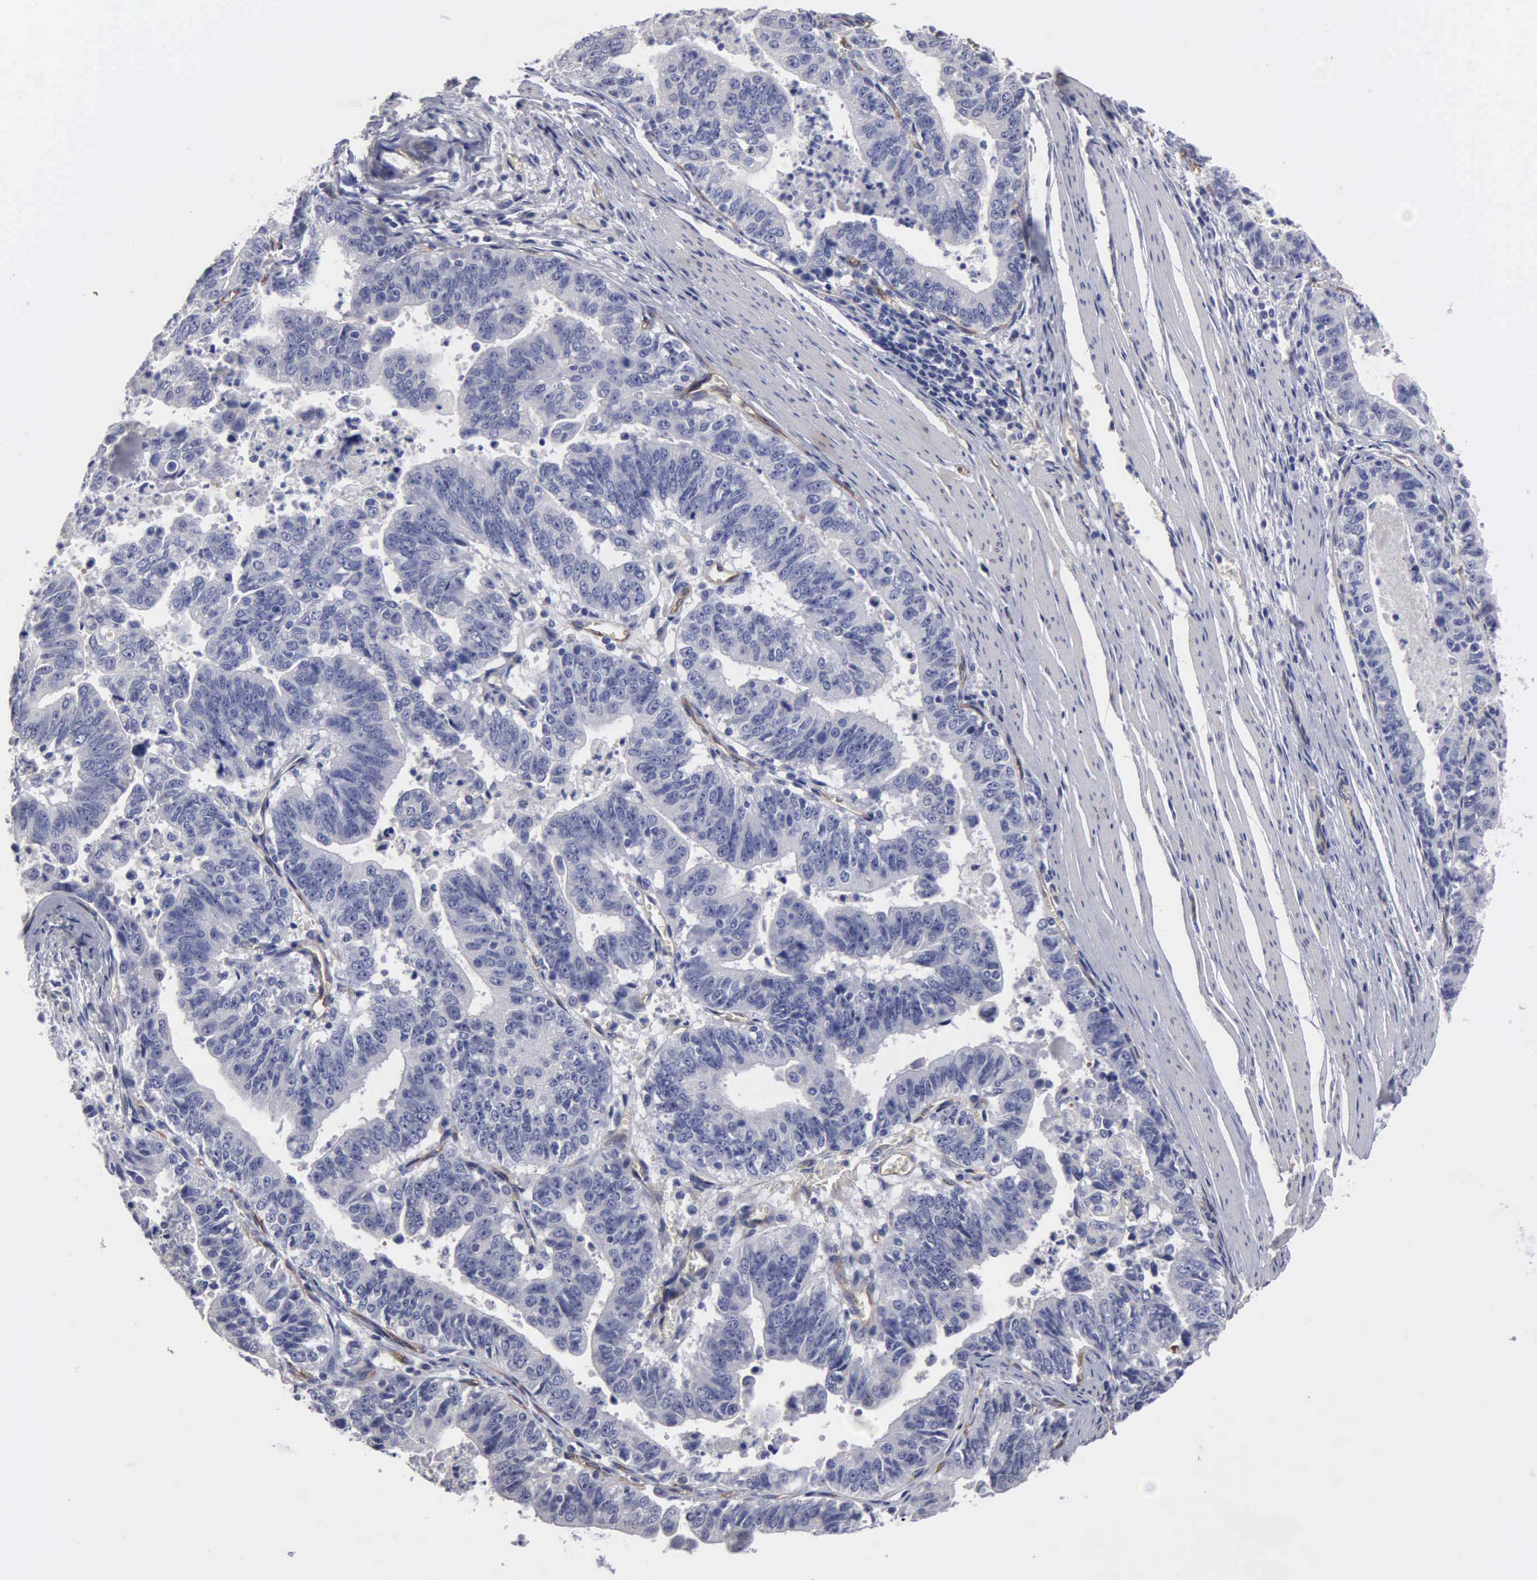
{"staining": {"intensity": "negative", "quantity": "none", "location": "none"}, "tissue": "stomach cancer", "cell_type": "Tumor cells", "image_type": "cancer", "snomed": [{"axis": "morphology", "description": "Adenocarcinoma, NOS"}, {"axis": "topography", "description": "Stomach, upper"}], "caption": "Immunohistochemical staining of adenocarcinoma (stomach) reveals no significant positivity in tumor cells. (DAB (3,3'-diaminobenzidine) IHC visualized using brightfield microscopy, high magnification).", "gene": "RDX", "patient": {"sex": "female", "age": 50}}